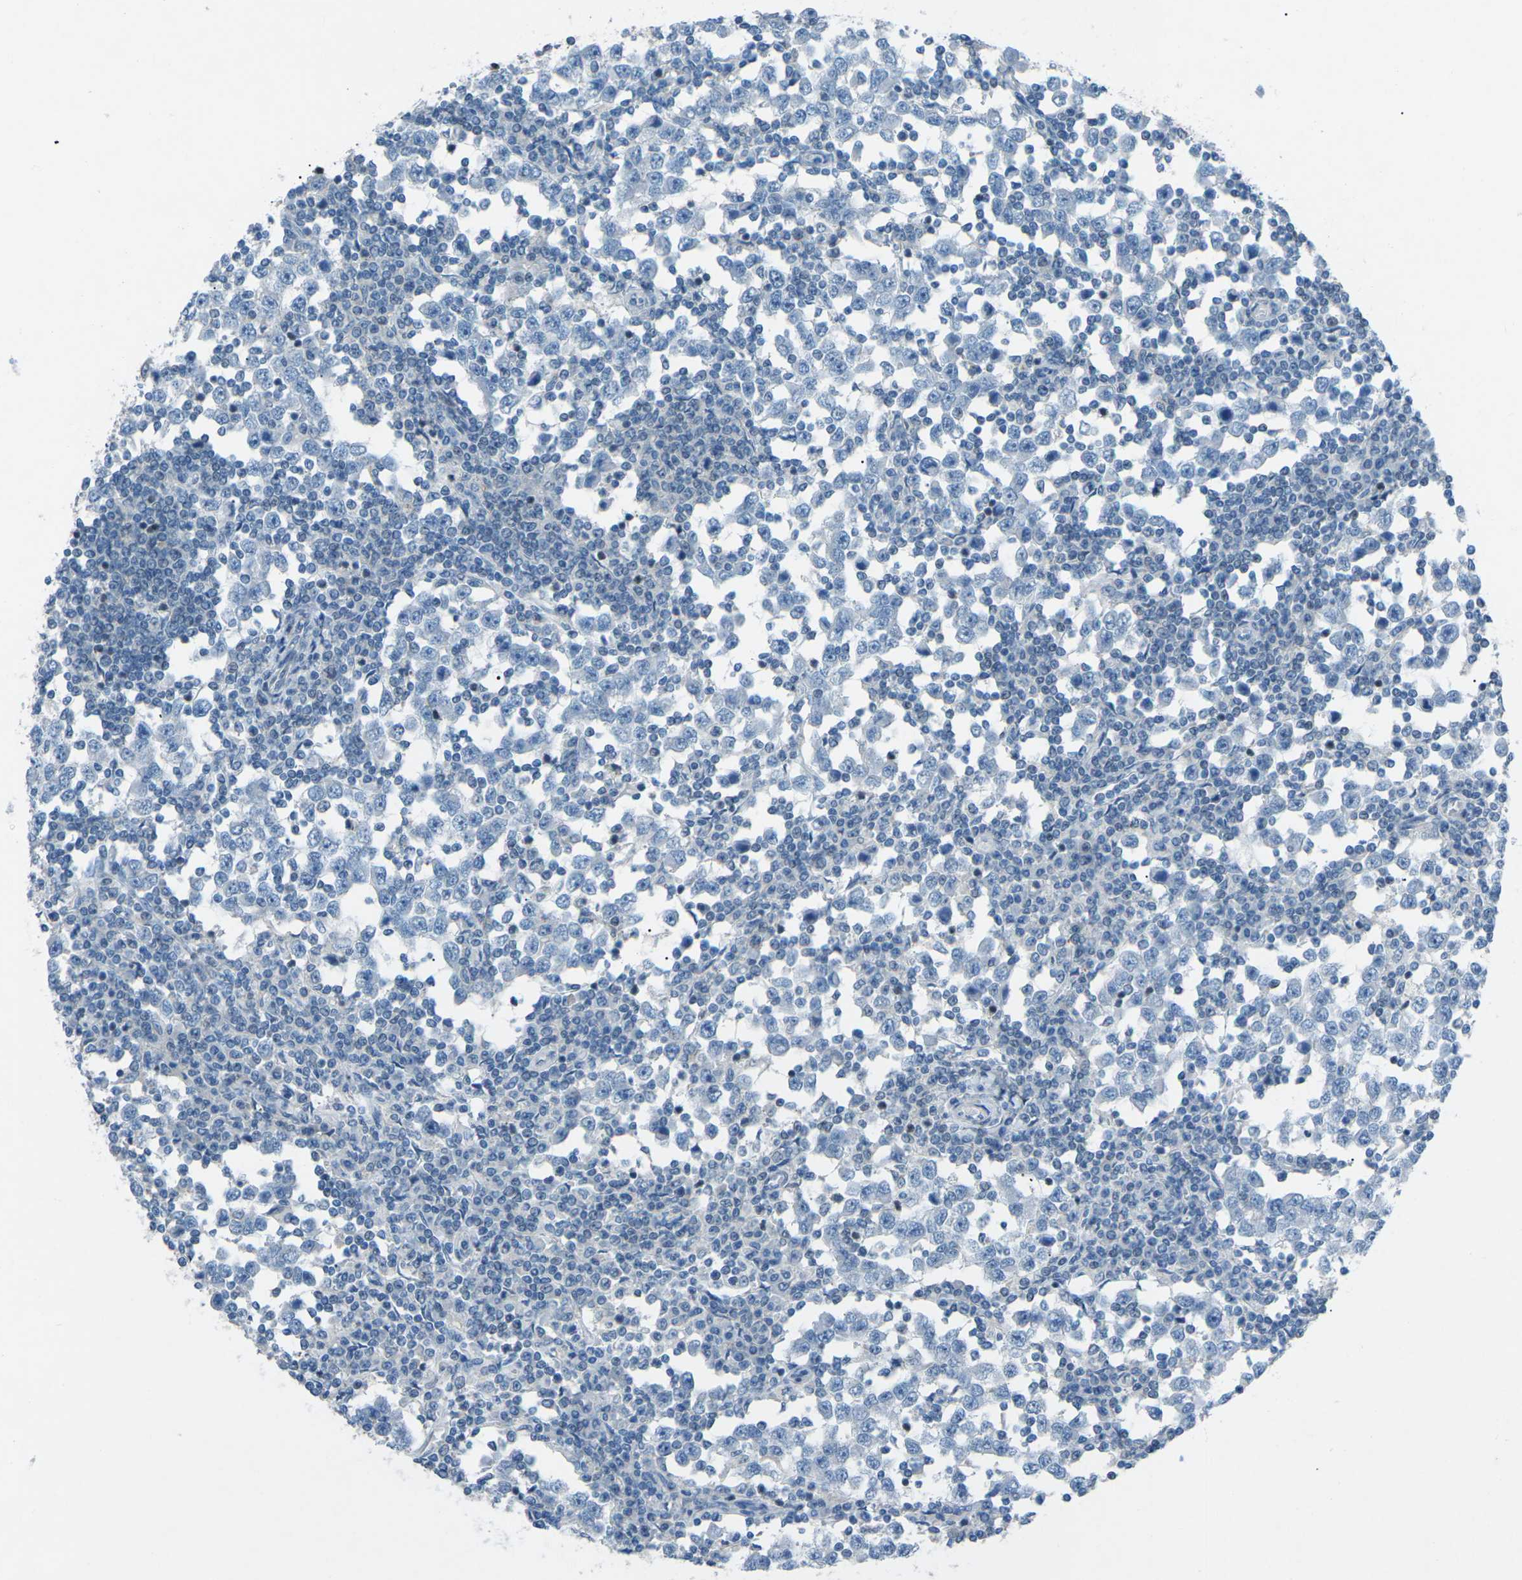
{"staining": {"intensity": "negative", "quantity": "none", "location": "none"}, "tissue": "testis cancer", "cell_type": "Tumor cells", "image_type": "cancer", "snomed": [{"axis": "morphology", "description": "Seminoma, NOS"}, {"axis": "topography", "description": "Testis"}], "caption": "Protein analysis of seminoma (testis) reveals no significant expression in tumor cells.", "gene": "MBNL1", "patient": {"sex": "male", "age": 65}}